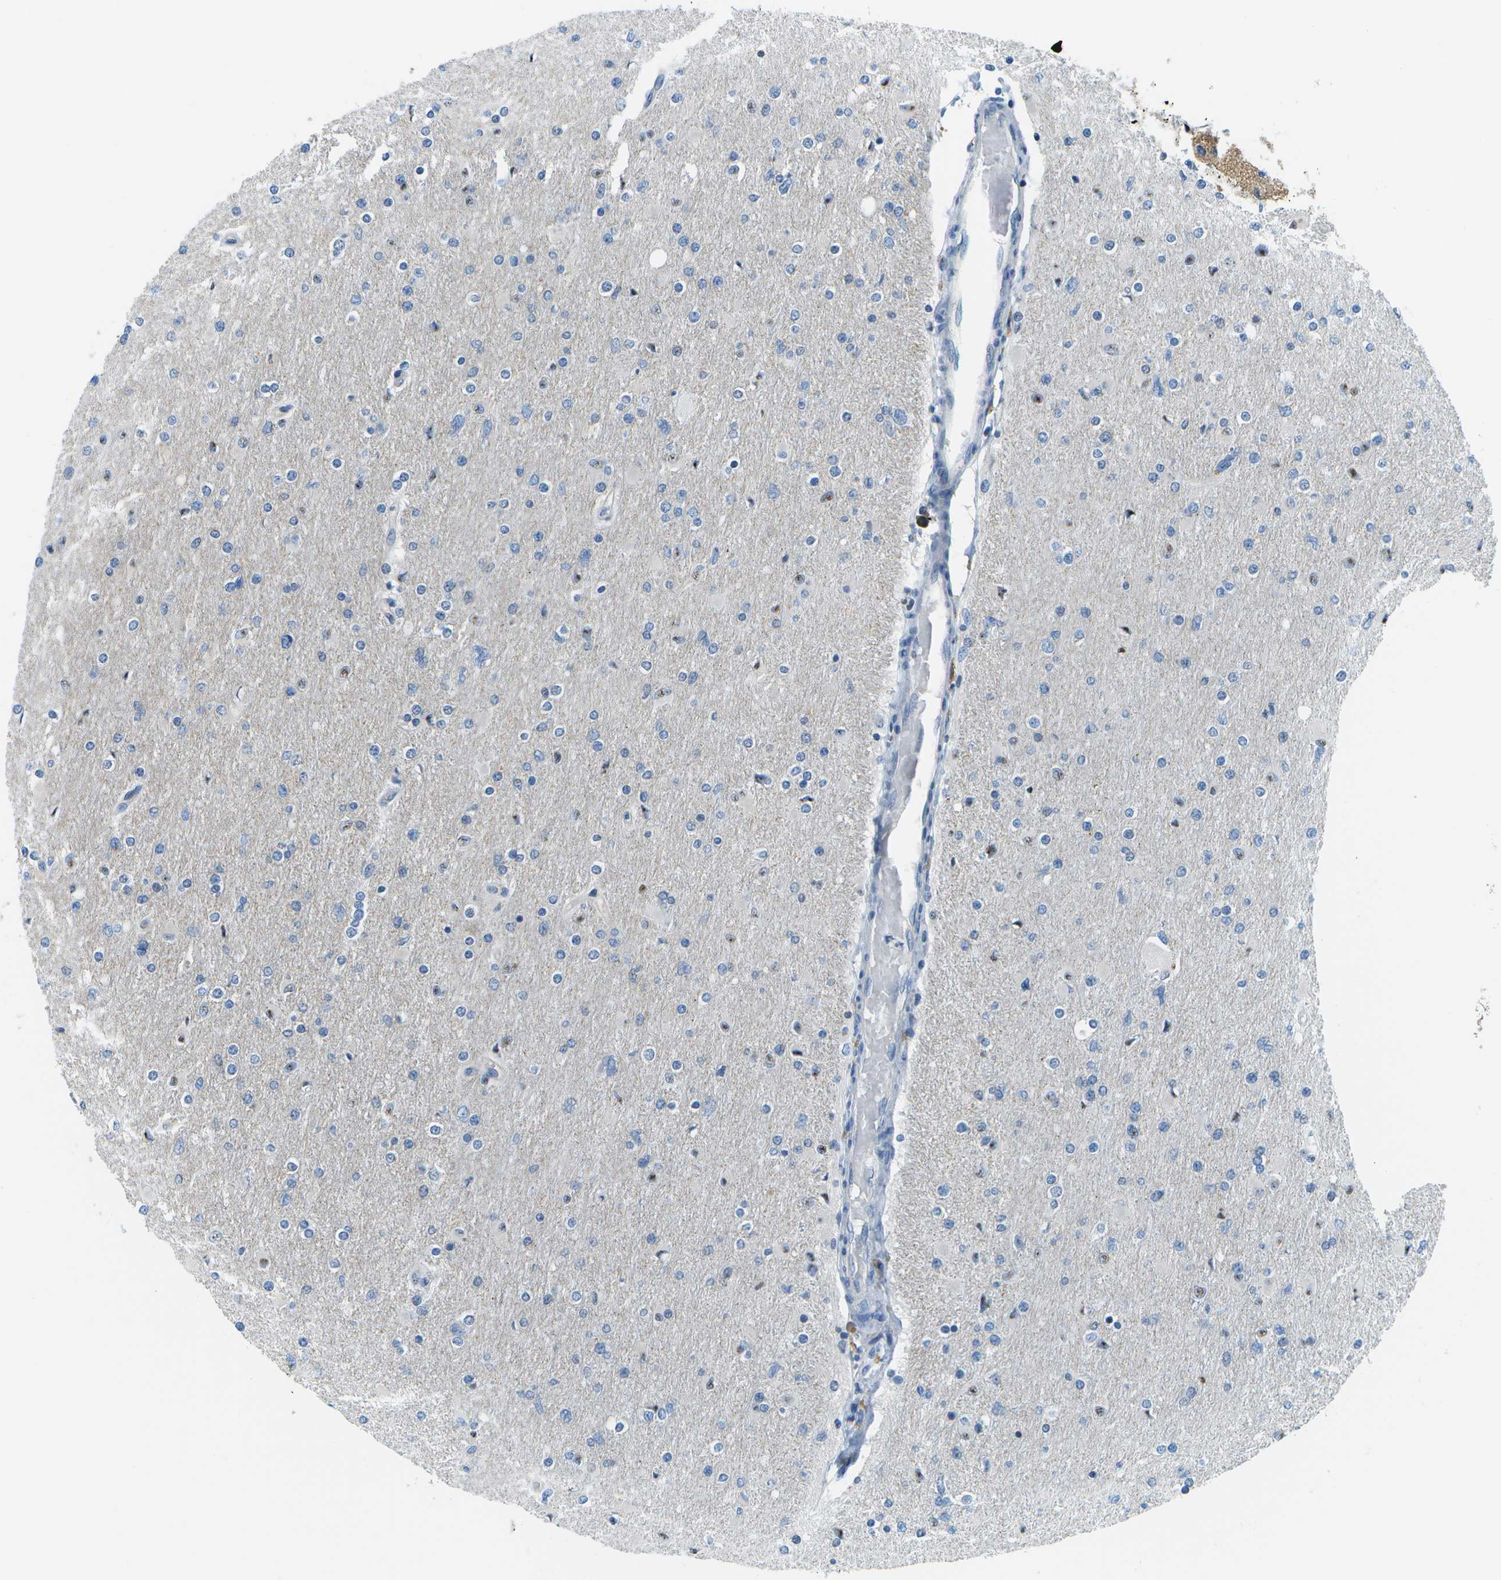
{"staining": {"intensity": "negative", "quantity": "none", "location": "none"}, "tissue": "glioma", "cell_type": "Tumor cells", "image_type": "cancer", "snomed": [{"axis": "morphology", "description": "Glioma, malignant, High grade"}, {"axis": "topography", "description": "Cerebral cortex"}], "caption": "The photomicrograph exhibits no staining of tumor cells in glioma.", "gene": "PTGIS", "patient": {"sex": "female", "age": 36}}